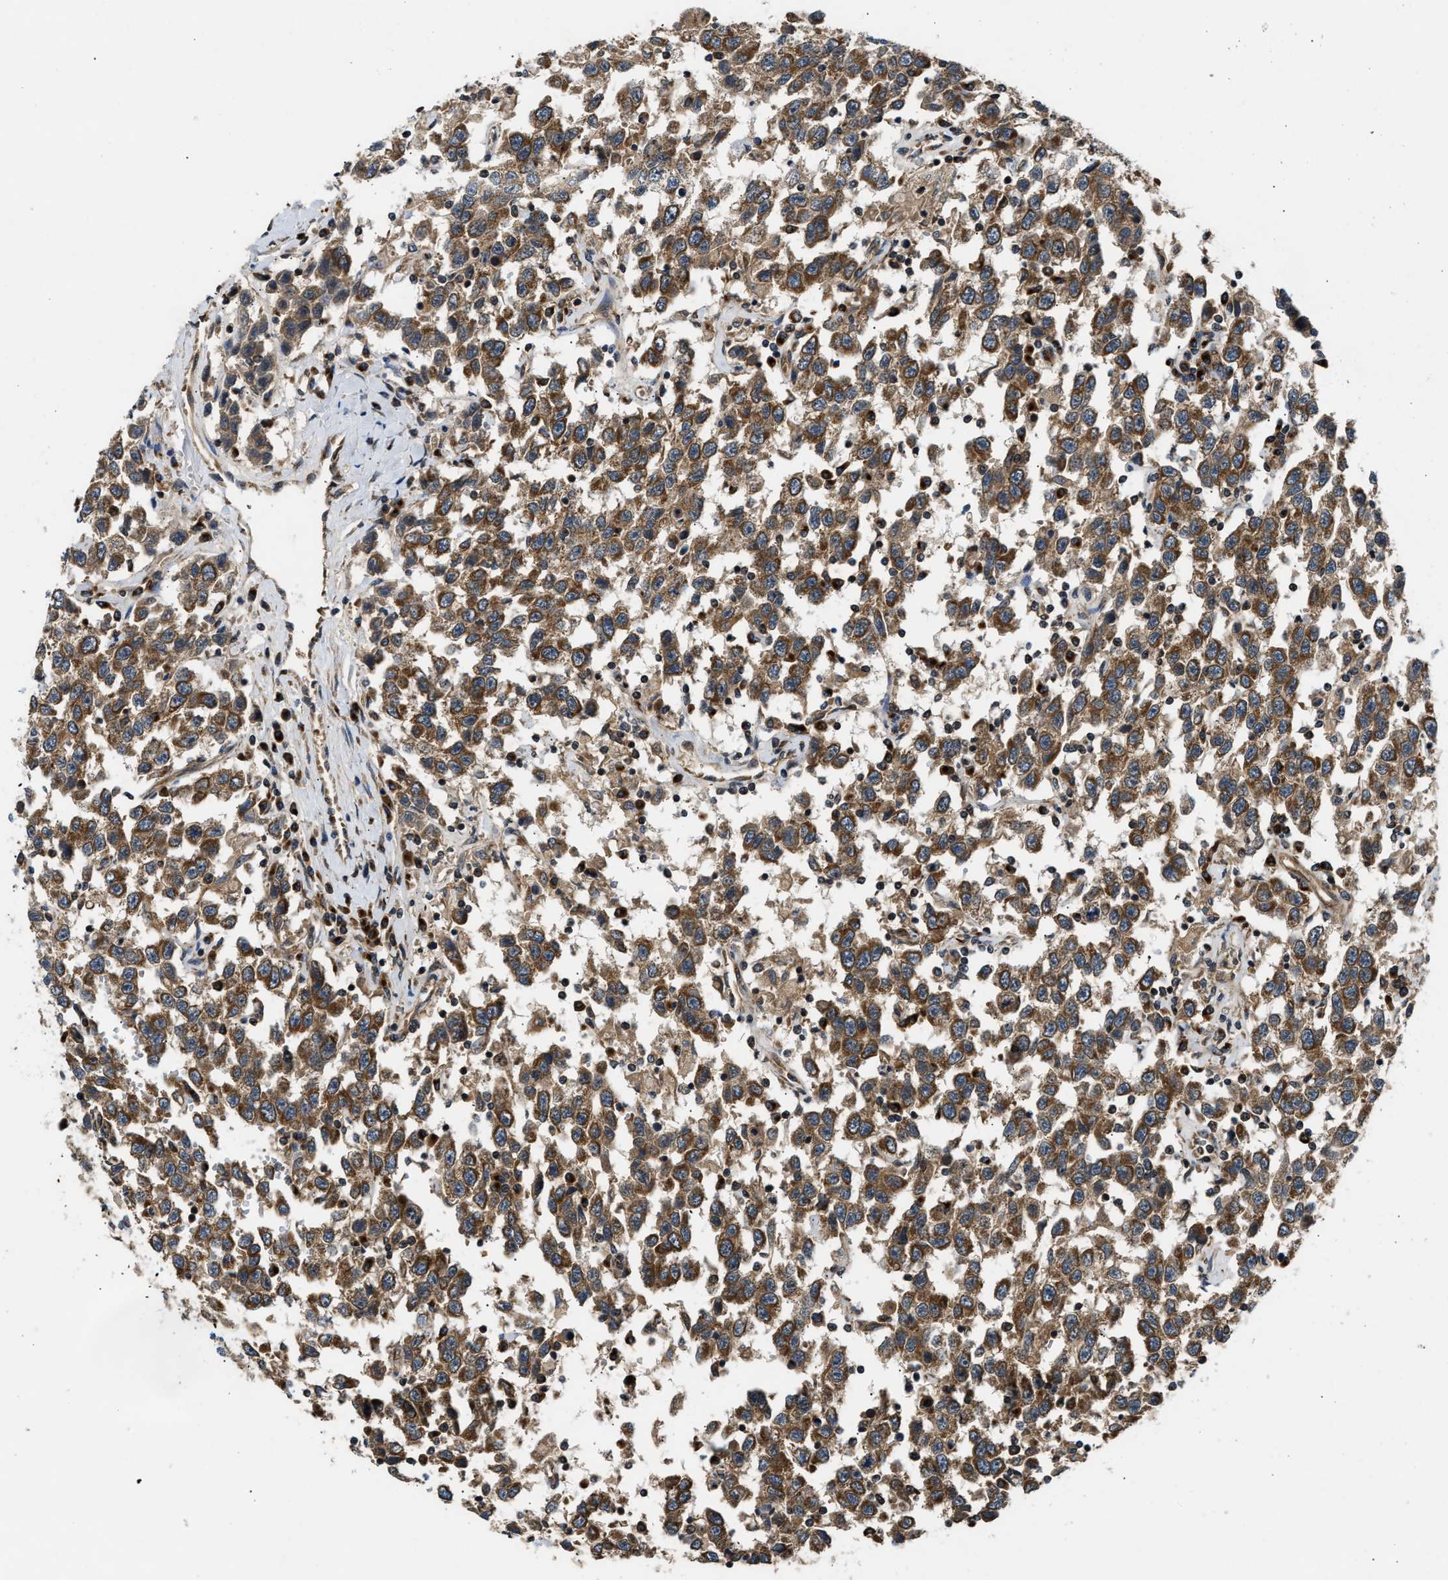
{"staining": {"intensity": "strong", "quantity": ">75%", "location": "cytoplasmic/membranous"}, "tissue": "testis cancer", "cell_type": "Tumor cells", "image_type": "cancer", "snomed": [{"axis": "morphology", "description": "Seminoma, NOS"}, {"axis": "topography", "description": "Testis"}], "caption": "Immunohistochemical staining of testis seminoma exhibits high levels of strong cytoplasmic/membranous positivity in approximately >75% of tumor cells.", "gene": "PNPLA8", "patient": {"sex": "male", "age": 41}}